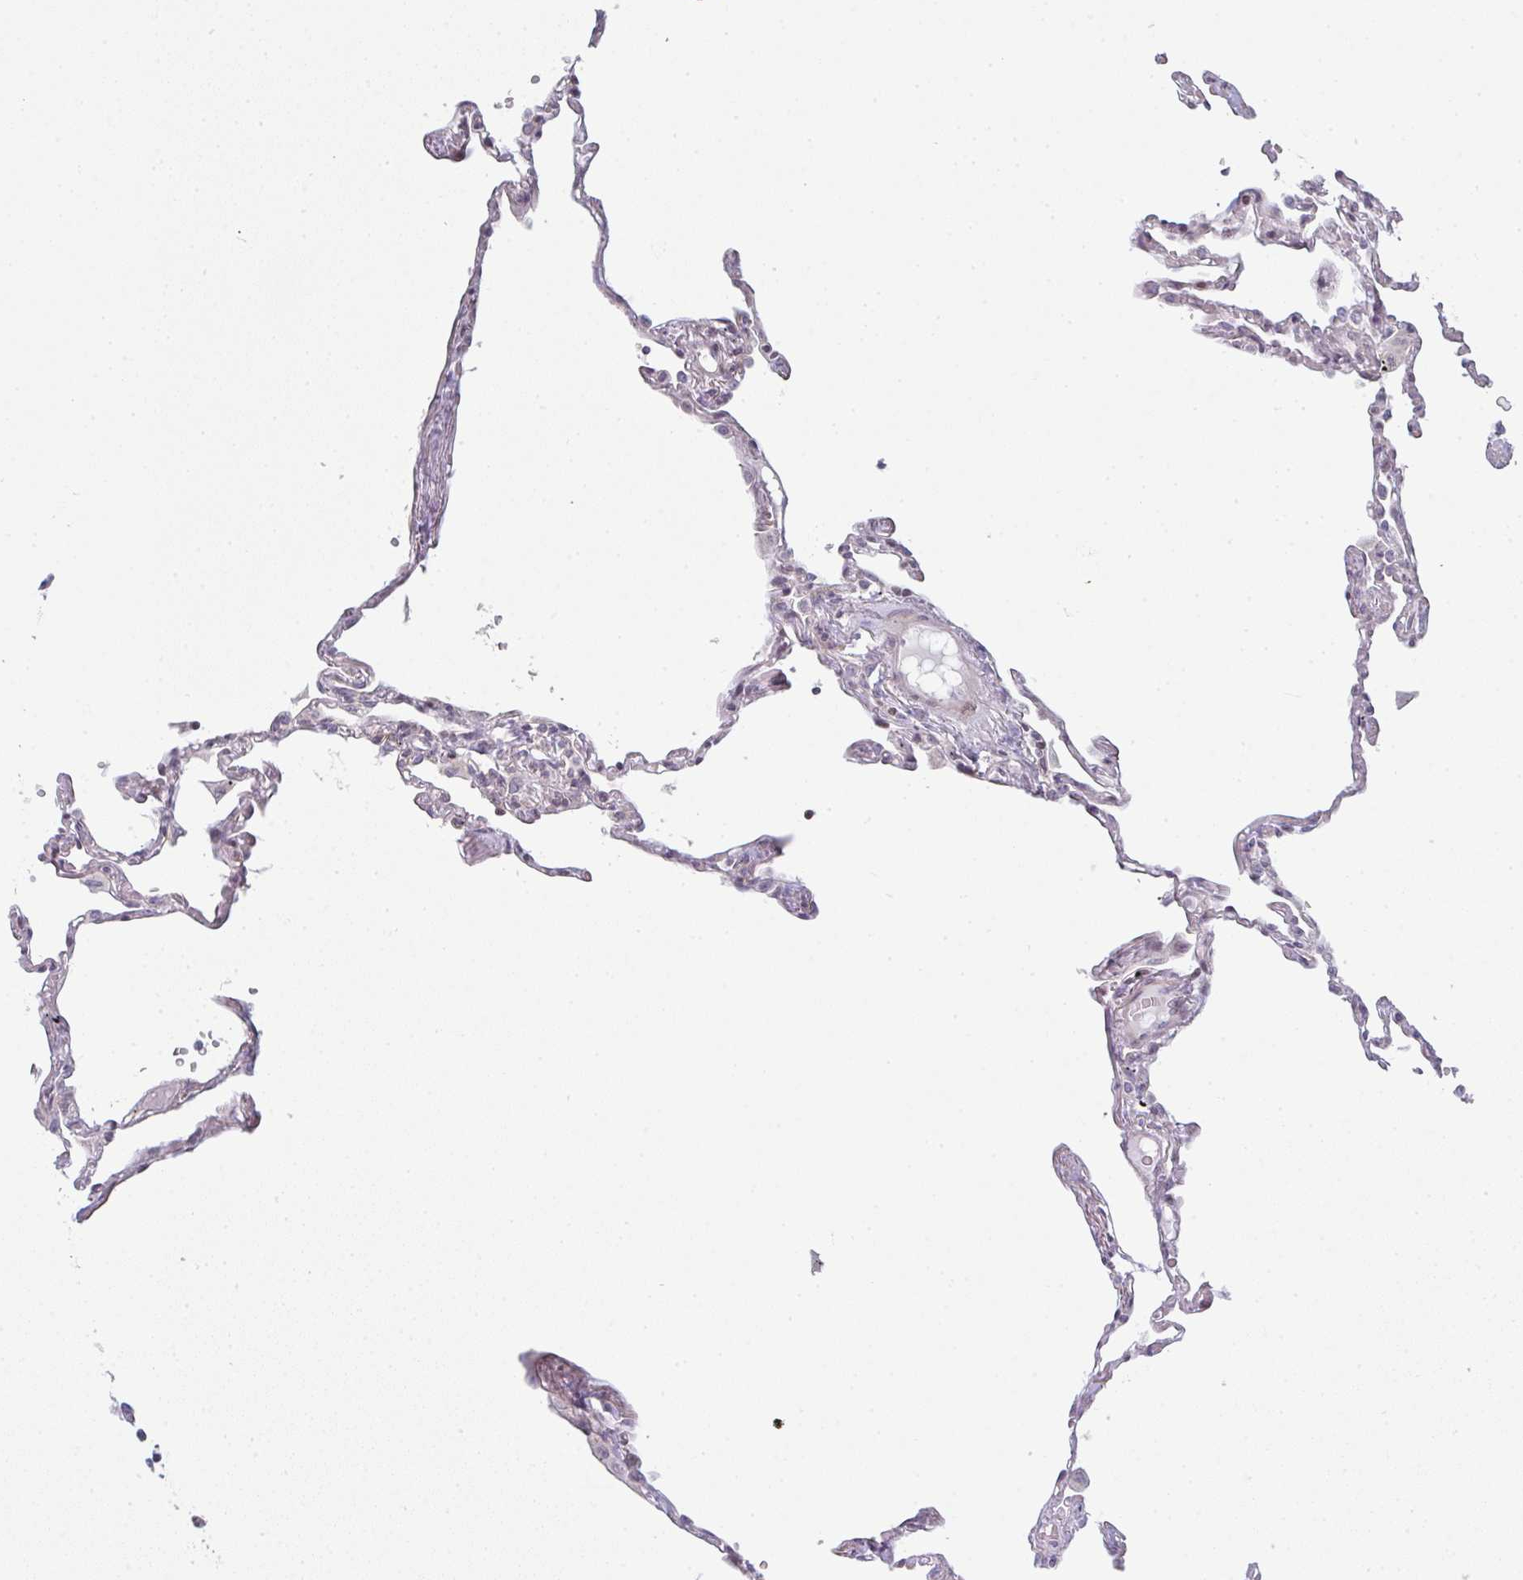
{"staining": {"intensity": "weak", "quantity": "<25%", "location": "nuclear"}, "tissue": "lung", "cell_type": "Alveolar cells", "image_type": "normal", "snomed": [{"axis": "morphology", "description": "Normal tissue, NOS"}, {"axis": "topography", "description": "Lung"}], "caption": "An image of lung stained for a protein demonstrates no brown staining in alveolar cells. (DAB (3,3'-diaminobenzidine) IHC, high magnification).", "gene": "TMEM237", "patient": {"sex": "female", "age": 67}}